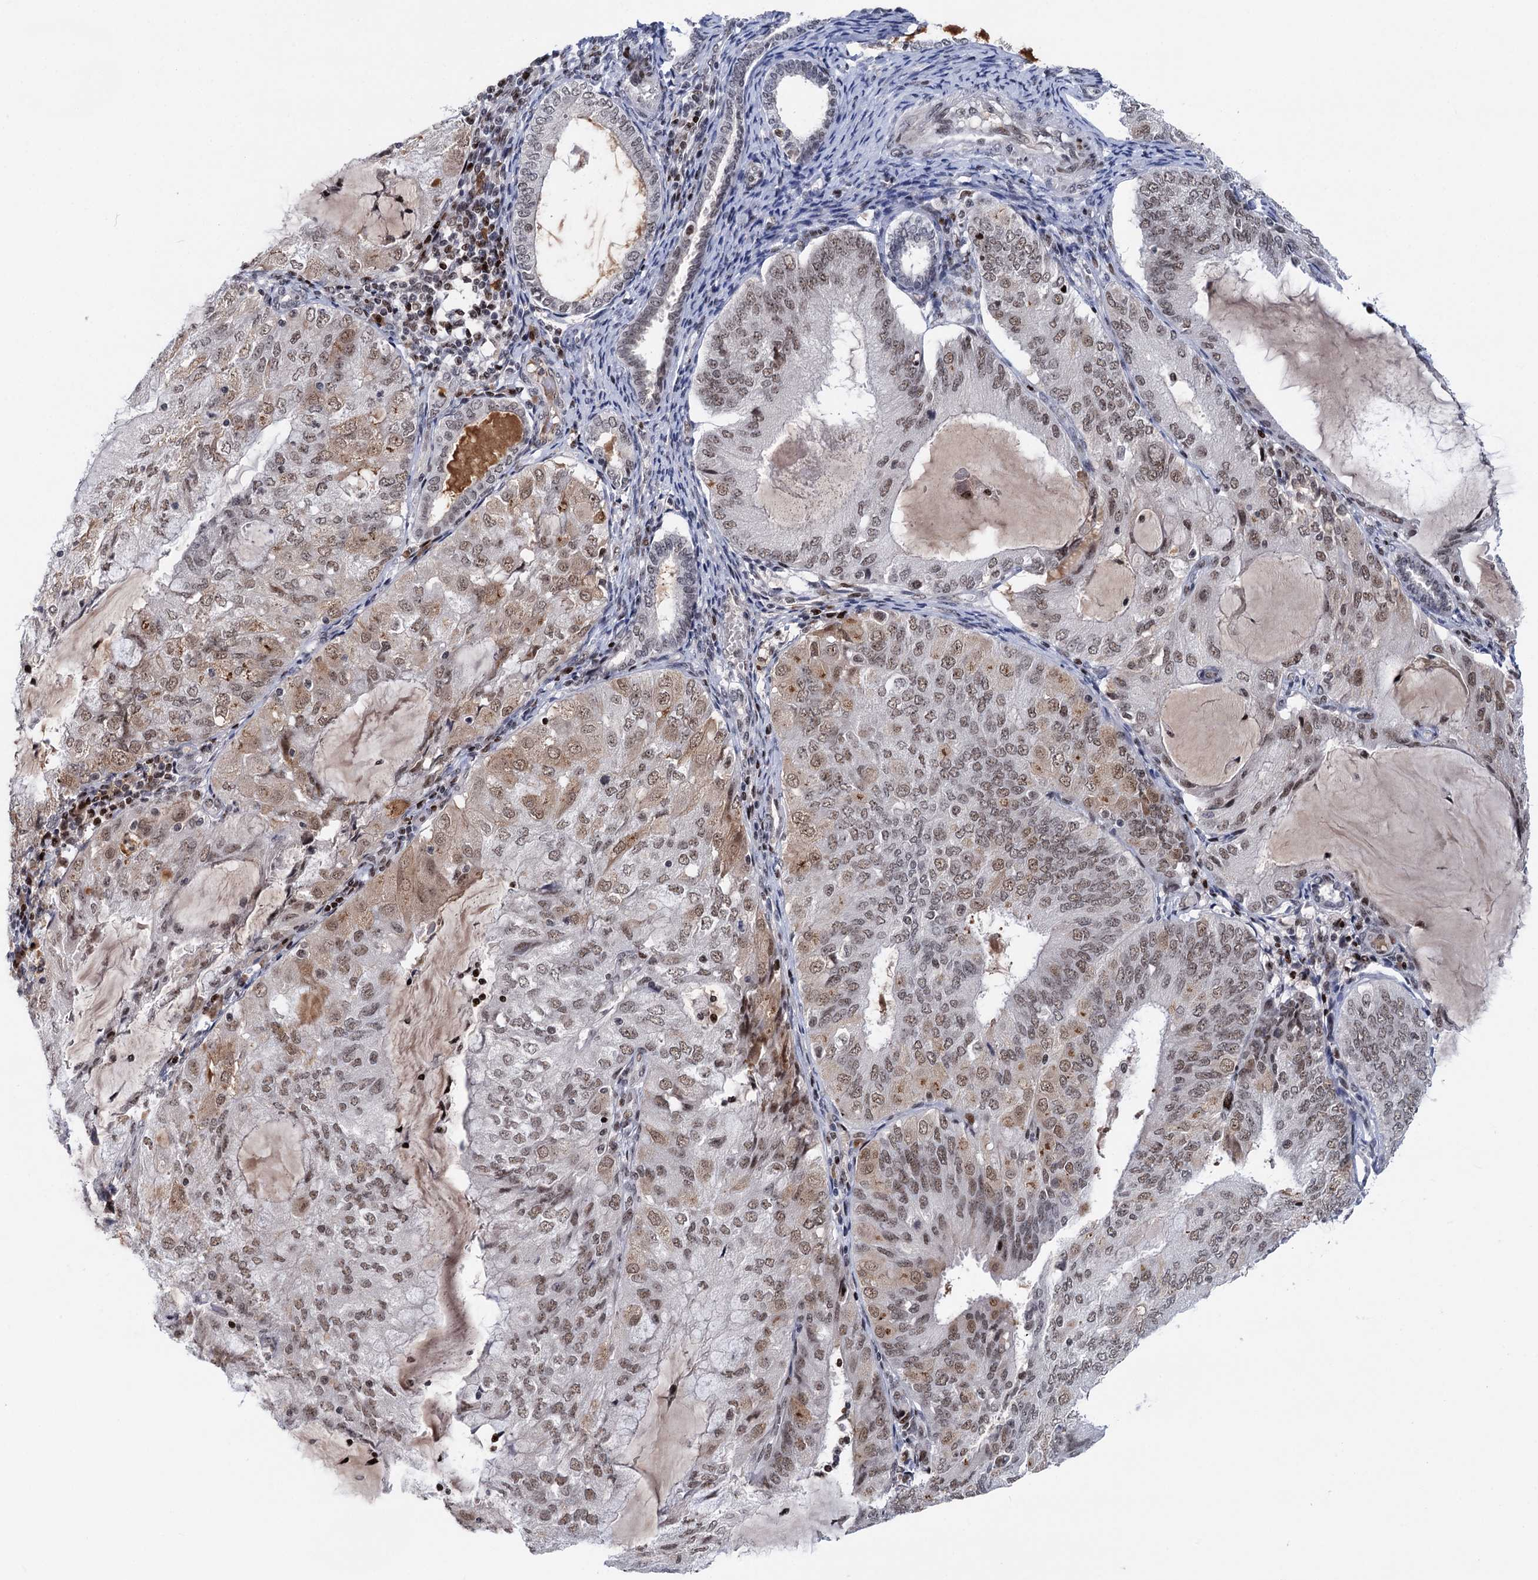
{"staining": {"intensity": "weak", "quantity": "25%-75%", "location": "cytoplasmic/membranous,nuclear"}, "tissue": "endometrial cancer", "cell_type": "Tumor cells", "image_type": "cancer", "snomed": [{"axis": "morphology", "description": "Adenocarcinoma, NOS"}, {"axis": "topography", "description": "Endometrium"}], "caption": "A brown stain labels weak cytoplasmic/membranous and nuclear positivity of a protein in human endometrial cancer (adenocarcinoma) tumor cells.", "gene": "ZCCHC10", "patient": {"sex": "female", "age": 81}}